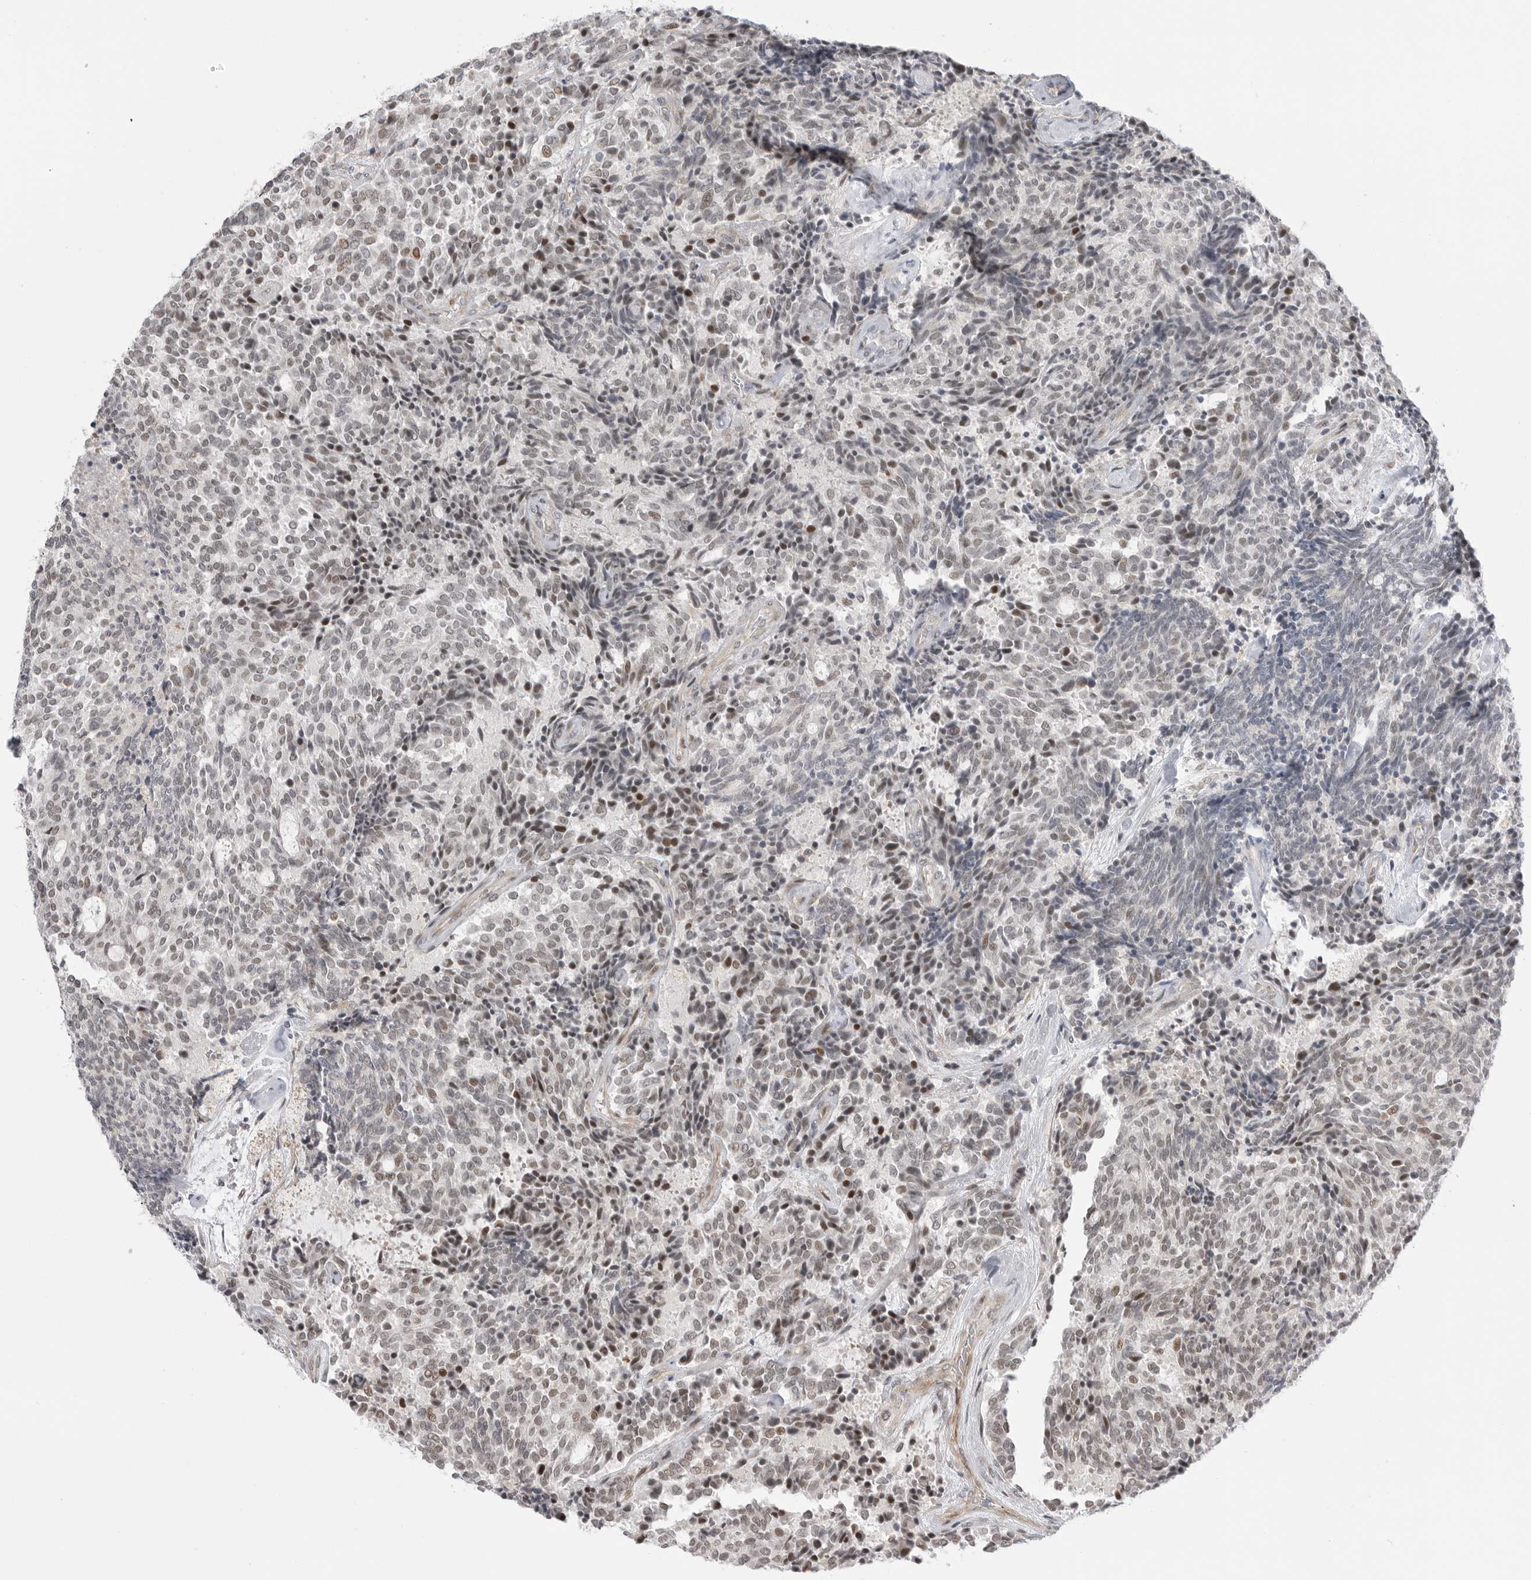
{"staining": {"intensity": "weak", "quantity": ">75%", "location": "nuclear"}, "tissue": "carcinoid", "cell_type": "Tumor cells", "image_type": "cancer", "snomed": [{"axis": "morphology", "description": "Carcinoid, malignant, NOS"}, {"axis": "topography", "description": "Pancreas"}], "caption": "A micrograph of malignant carcinoid stained for a protein demonstrates weak nuclear brown staining in tumor cells.", "gene": "GGT6", "patient": {"sex": "female", "age": 54}}